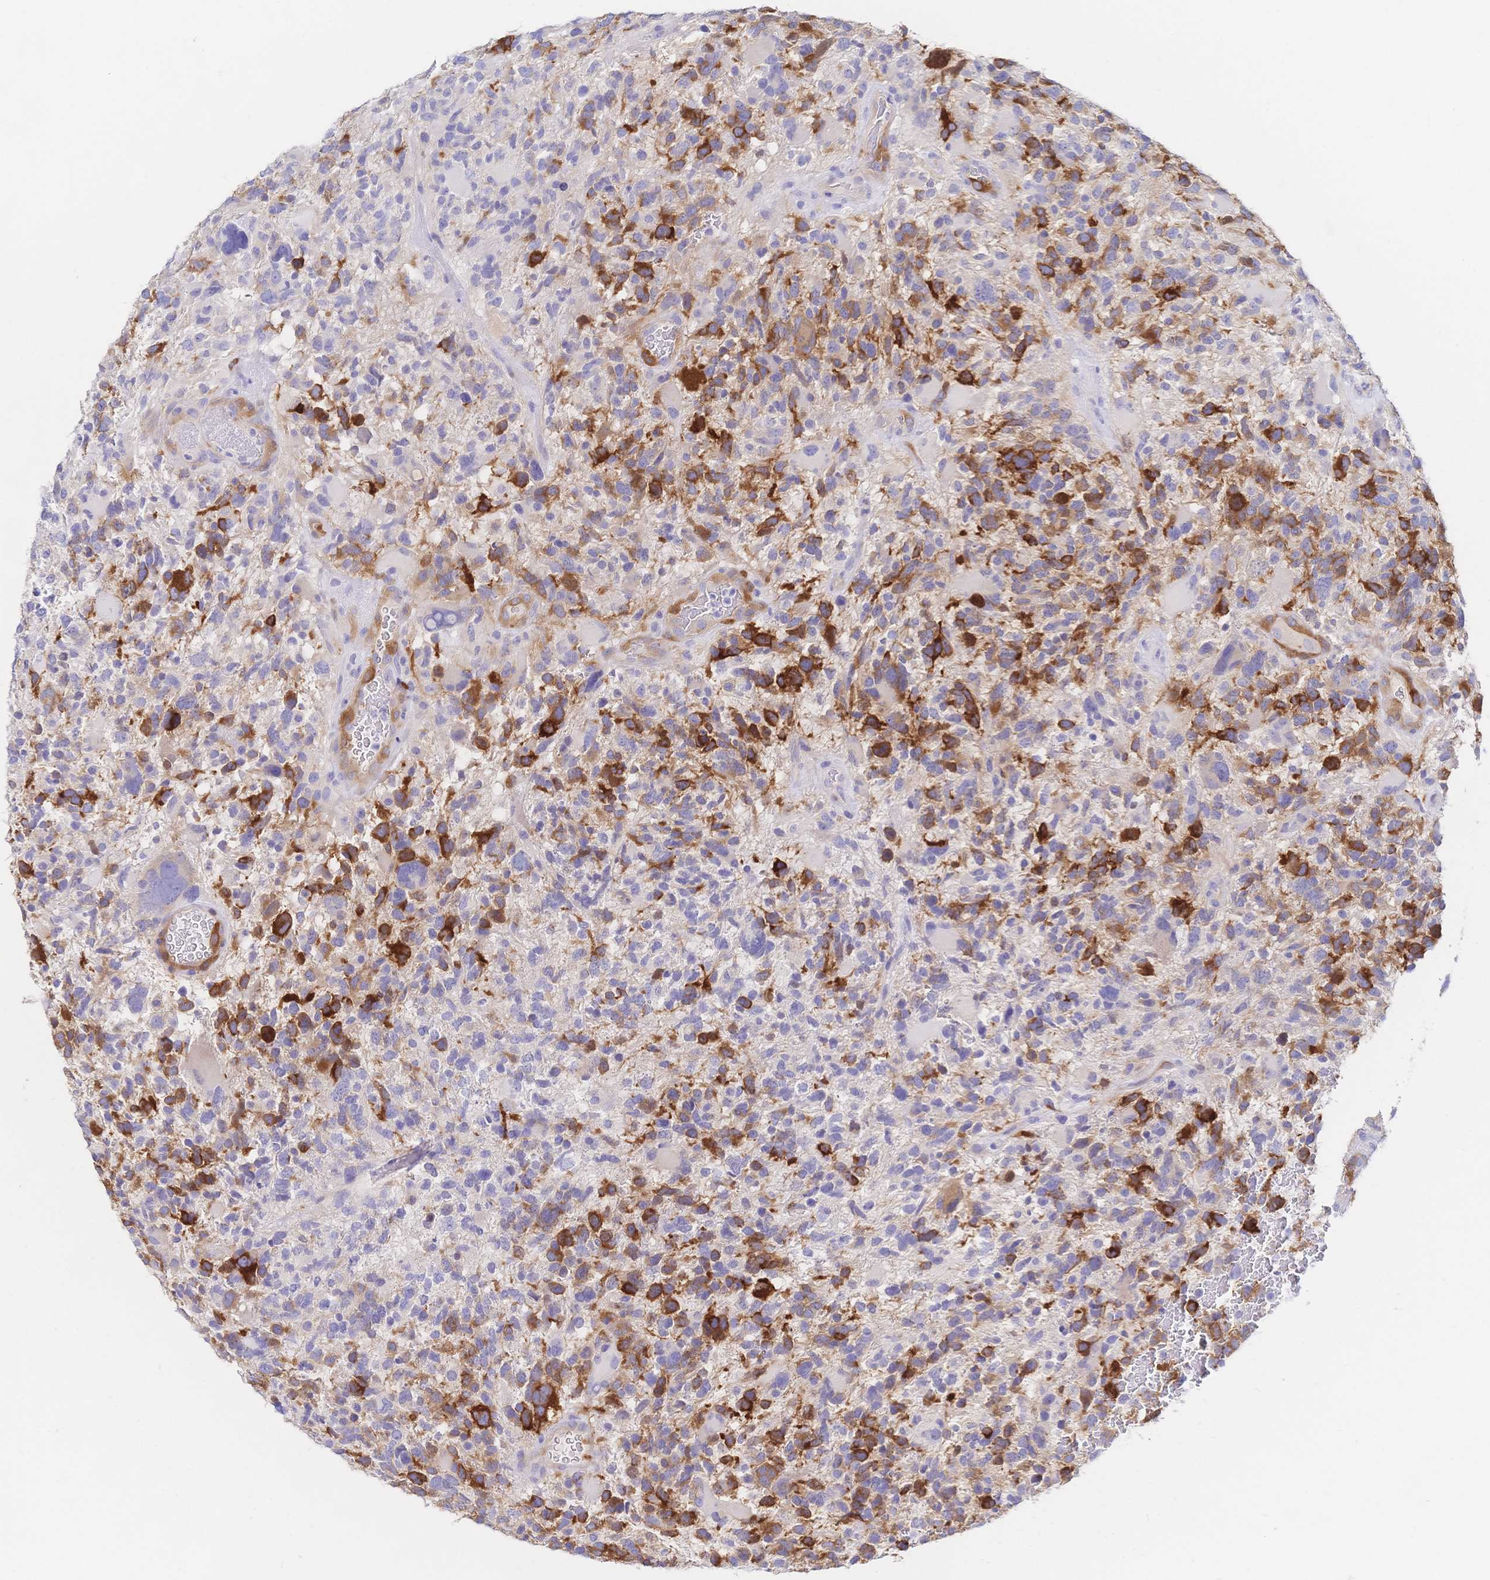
{"staining": {"intensity": "strong", "quantity": "<25%", "location": "cytoplasmic/membranous"}, "tissue": "glioma", "cell_type": "Tumor cells", "image_type": "cancer", "snomed": [{"axis": "morphology", "description": "Glioma, malignant, High grade"}, {"axis": "topography", "description": "Brain"}], "caption": "IHC staining of glioma, which shows medium levels of strong cytoplasmic/membranous expression in about <25% of tumor cells indicating strong cytoplasmic/membranous protein positivity. The staining was performed using DAB (3,3'-diaminobenzidine) (brown) for protein detection and nuclei were counterstained in hematoxylin (blue).", "gene": "RRM1", "patient": {"sex": "female", "age": 71}}